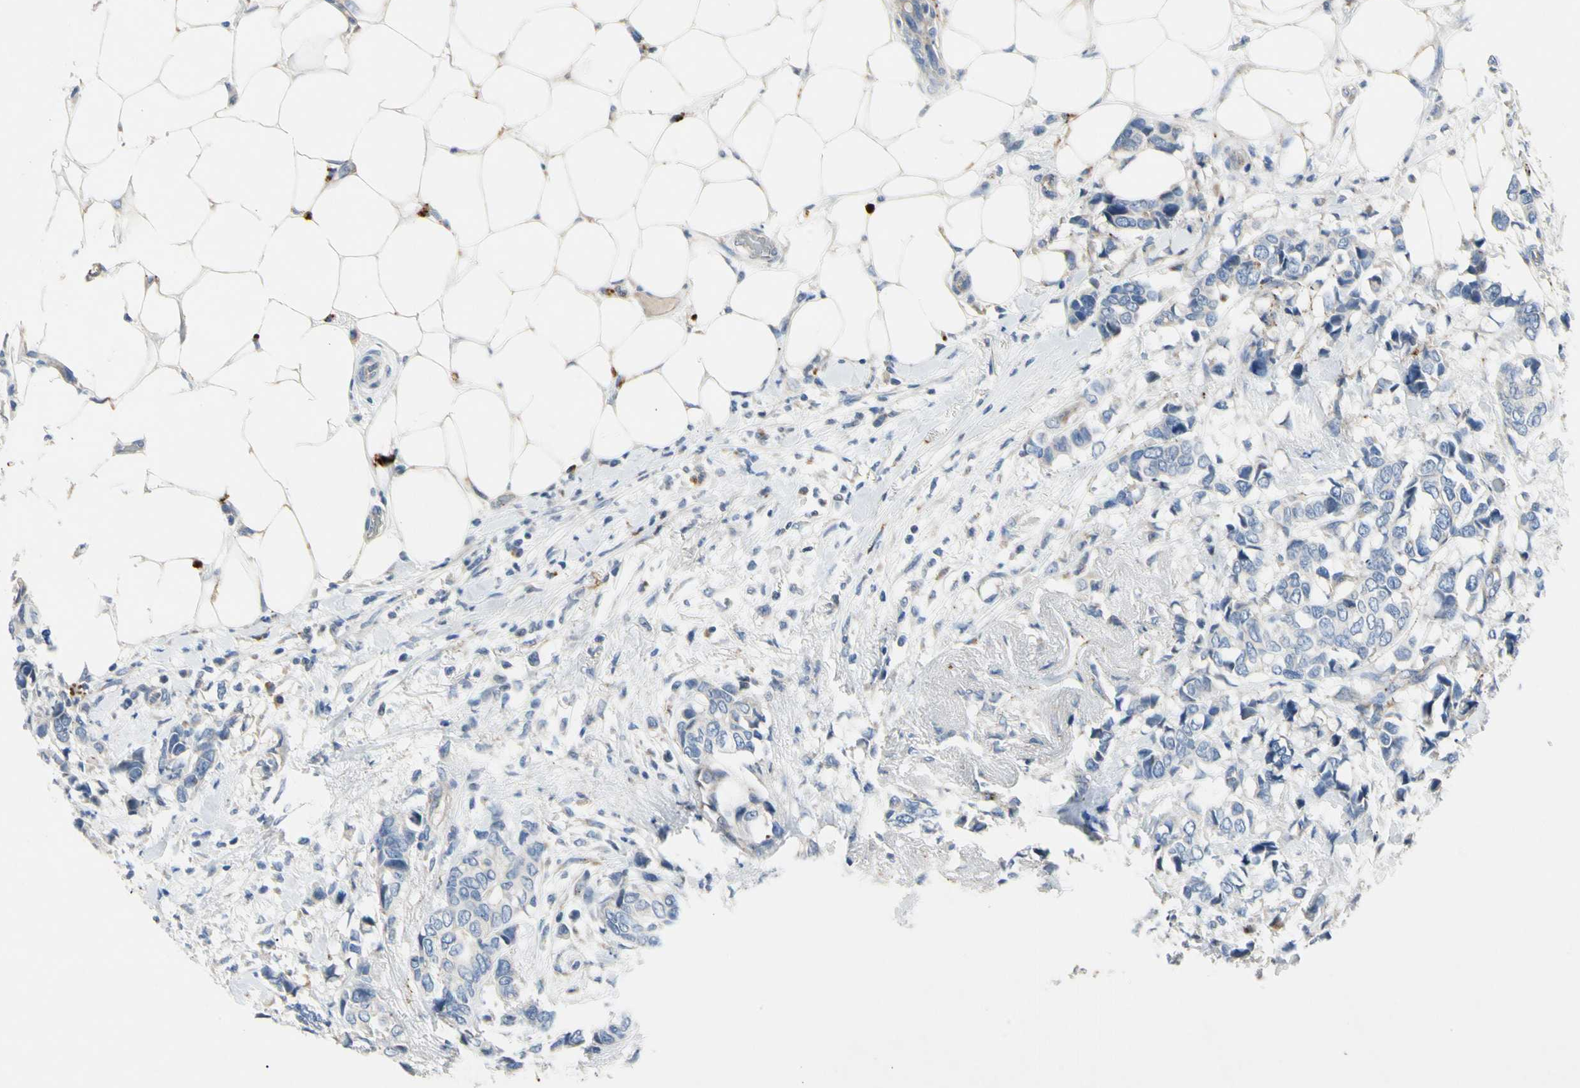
{"staining": {"intensity": "negative", "quantity": "none", "location": "none"}, "tissue": "breast cancer", "cell_type": "Tumor cells", "image_type": "cancer", "snomed": [{"axis": "morphology", "description": "Duct carcinoma"}, {"axis": "topography", "description": "Breast"}], "caption": "Immunohistochemistry (IHC) micrograph of neoplastic tissue: infiltrating ductal carcinoma (breast) stained with DAB (3,3'-diaminobenzidine) reveals no significant protein positivity in tumor cells.", "gene": "RETSAT", "patient": {"sex": "female", "age": 87}}